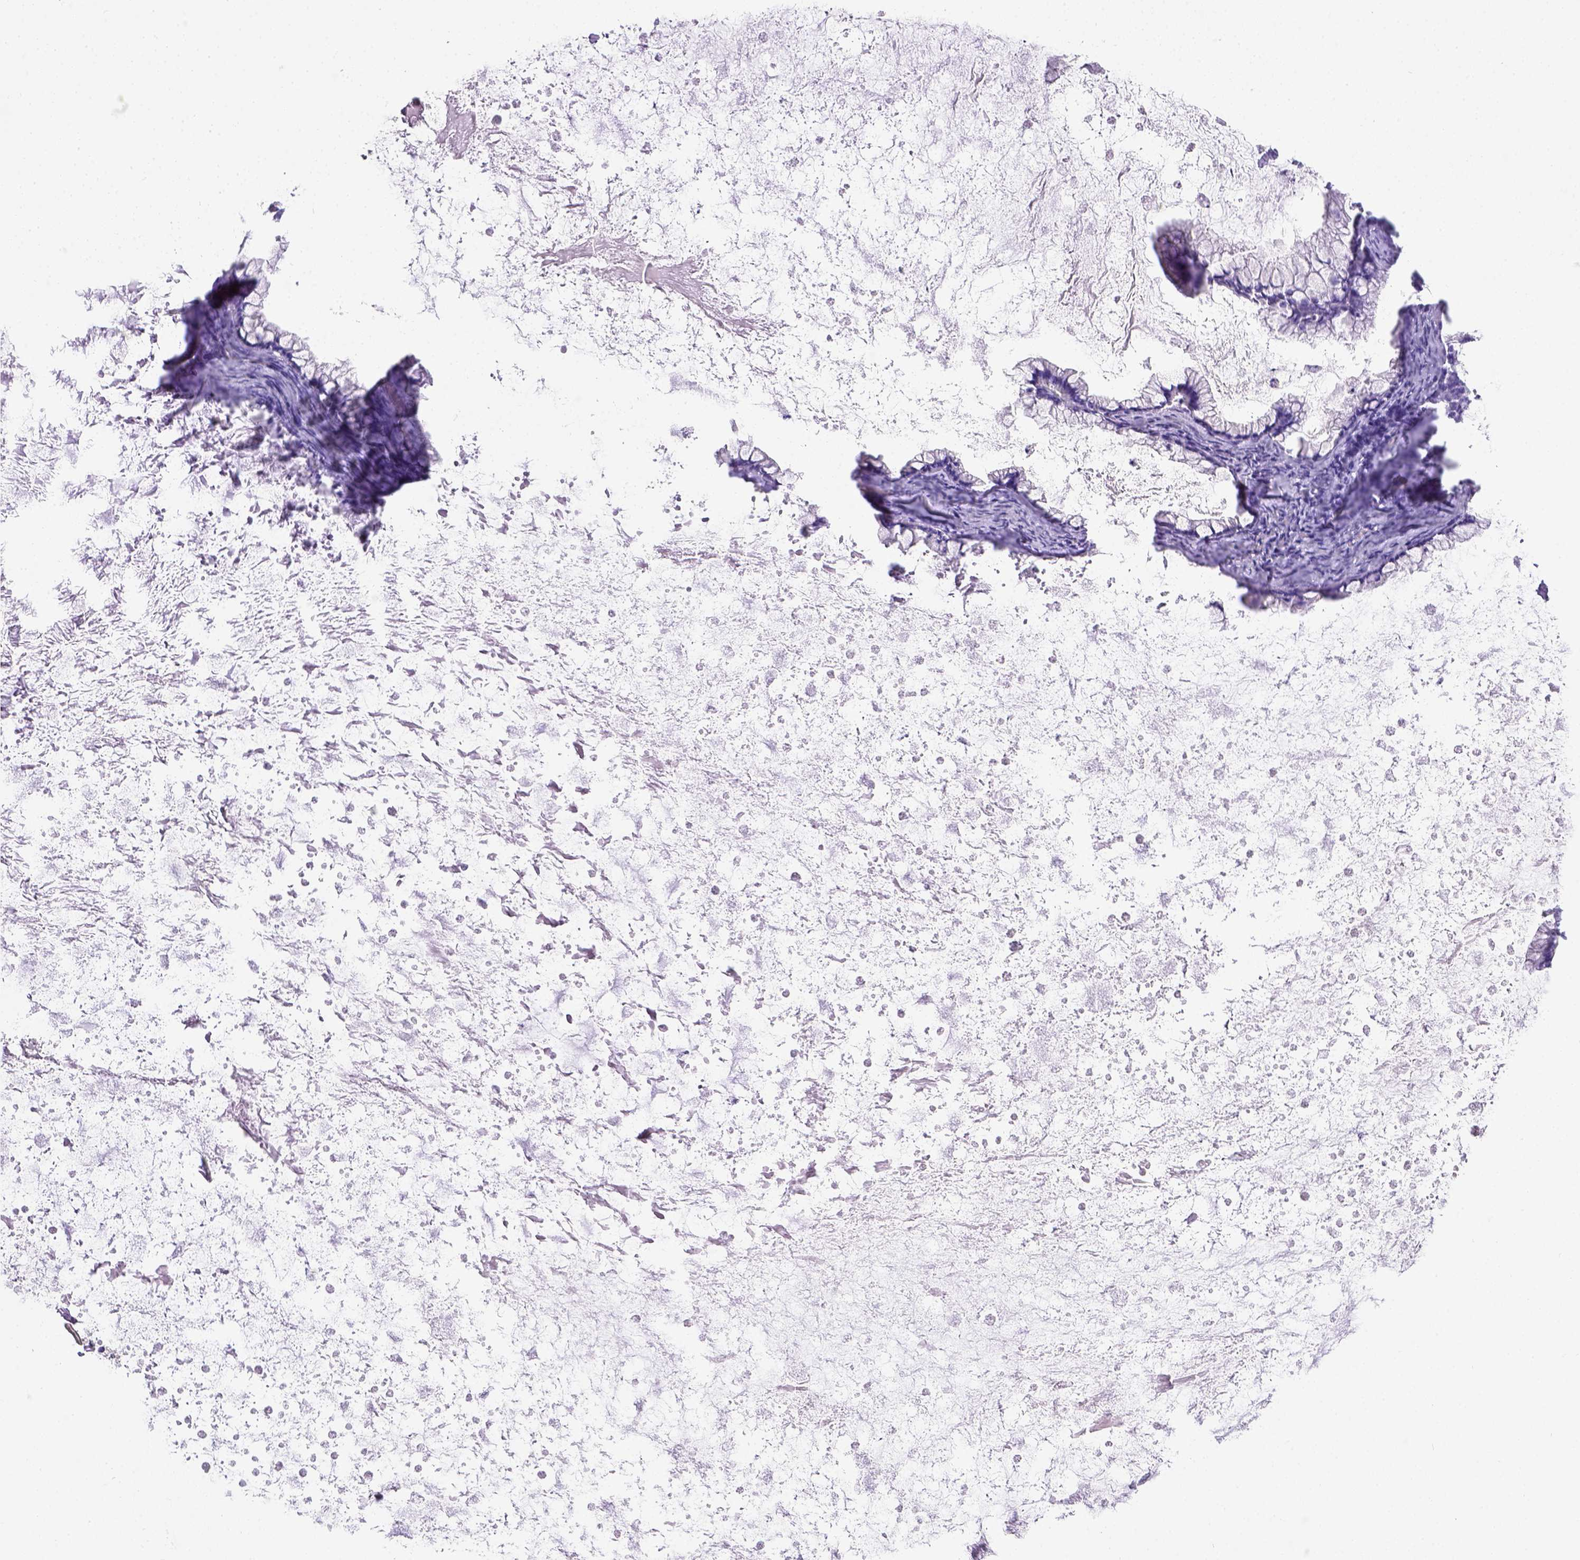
{"staining": {"intensity": "negative", "quantity": "none", "location": "none"}, "tissue": "ovarian cancer", "cell_type": "Tumor cells", "image_type": "cancer", "snomed": [{"axis": "morphology", "description": "Cystadenocarcinoma, mucinous, NOS"}, {"axis": "topography", "description": "Ovary"}], "caption": "A high-resolution photomicrograph shows immunohistochemistry staining of ovarian cancer, which reveals no significant staining in tumor cells. The staining was performed using DAB (3,3'-diaminobenzidine) to visualize the protein expression in brown, while the nuclei were stained in blue with hematoxylin (Magnification: 20x).", "gene": "CD3E", "patient": {"sex": "female", "age": 67}}